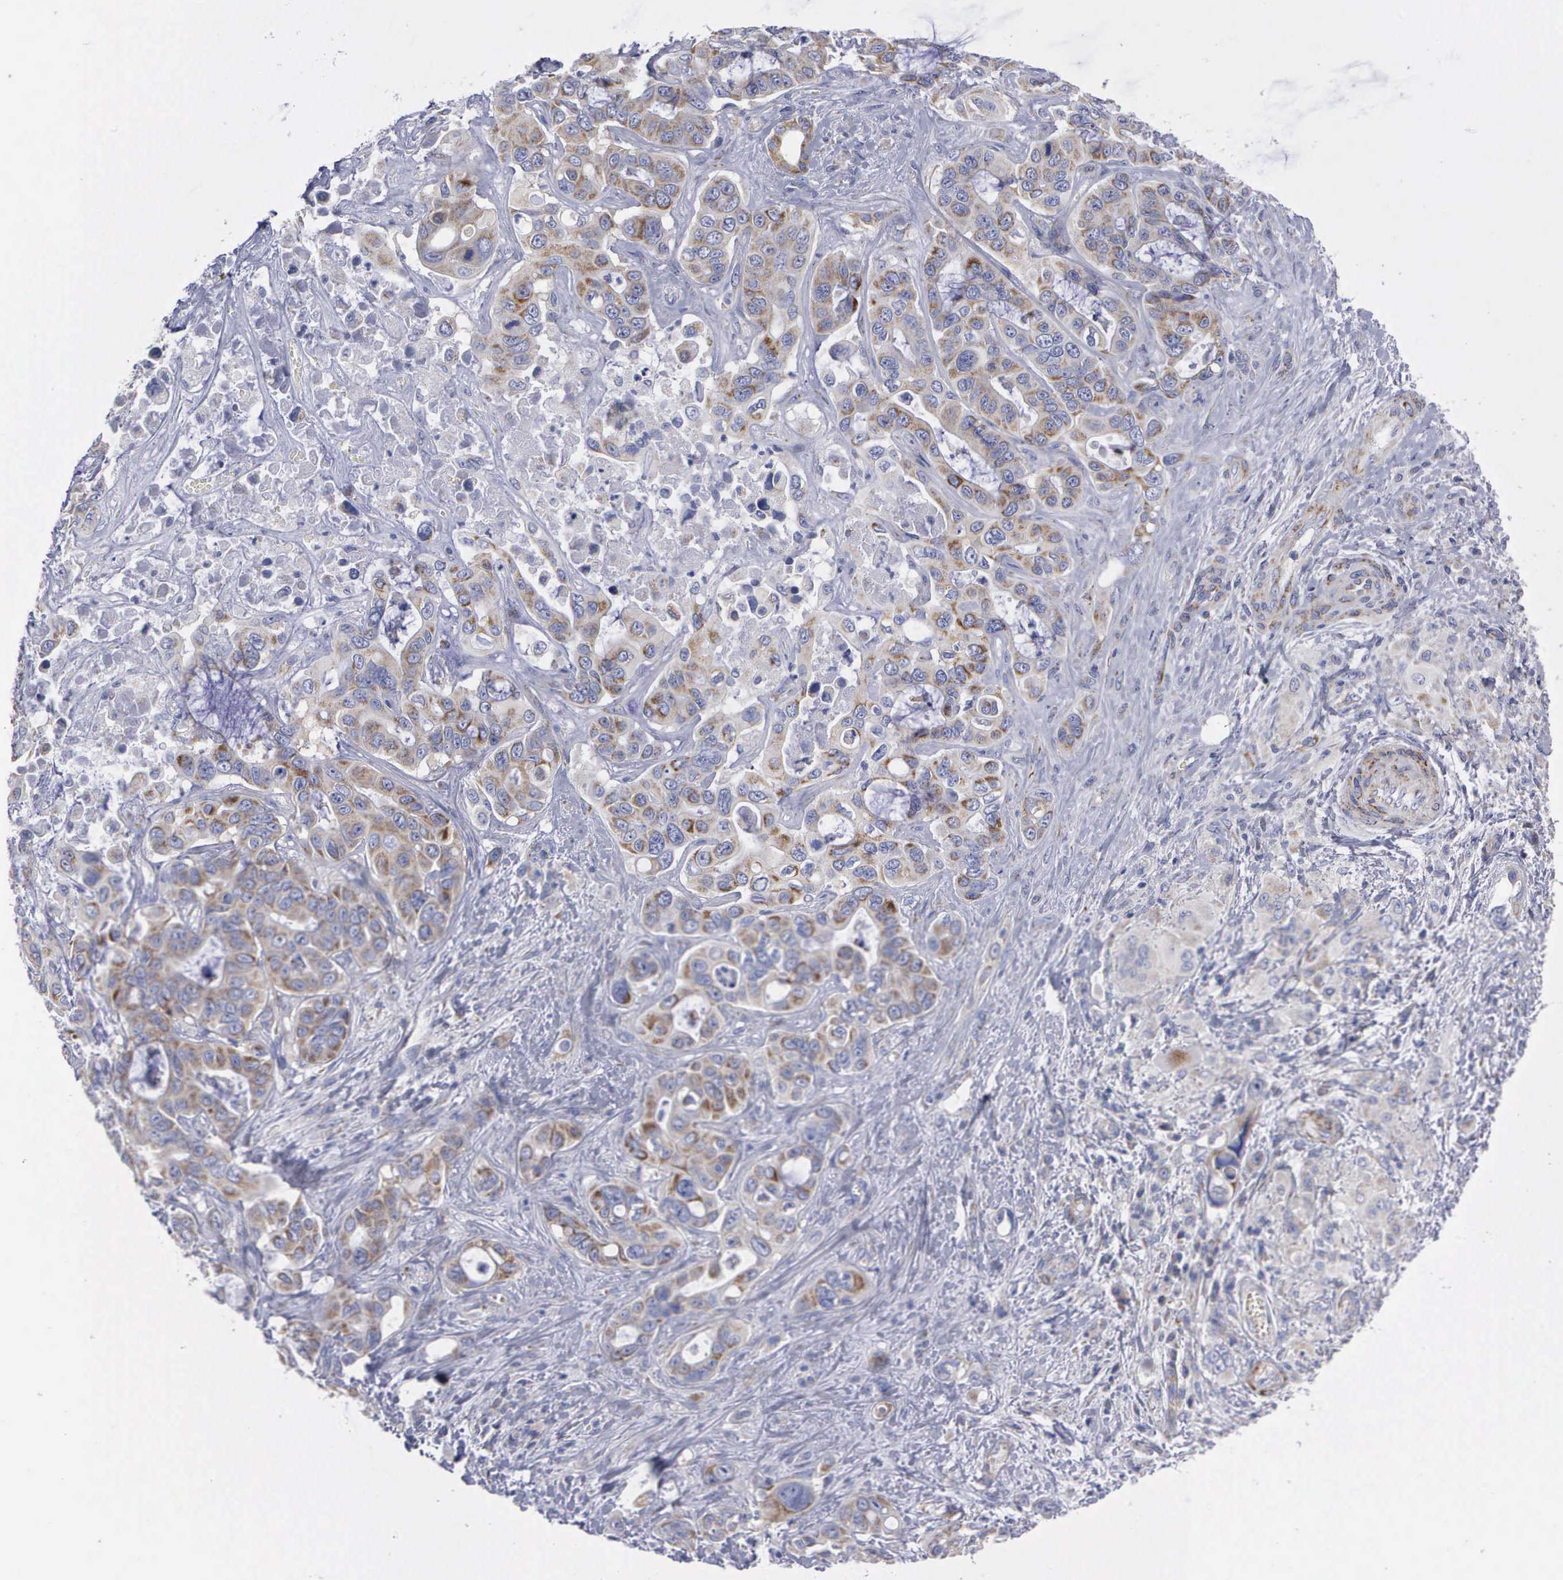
{"staining": {"intensity": "moderate", "quantity": ">75%", "location": "cytoplasmic/membranous"}, "tissue": "liver cancer", "cell_type": "Tumor cells", "image_type": "cancer", "snomed": [{"axis": "morphology", "description": "Cholangiocarcinoma"}, {"axis": "topography", "description": "Liver"}], "caption": "Human liver cancer (cholangiocarcinoma) stained with a protein marker shows moderate staining in tumor cells.", "gene": "APOOL", "patient": {"sex": "female", "age": 79}}